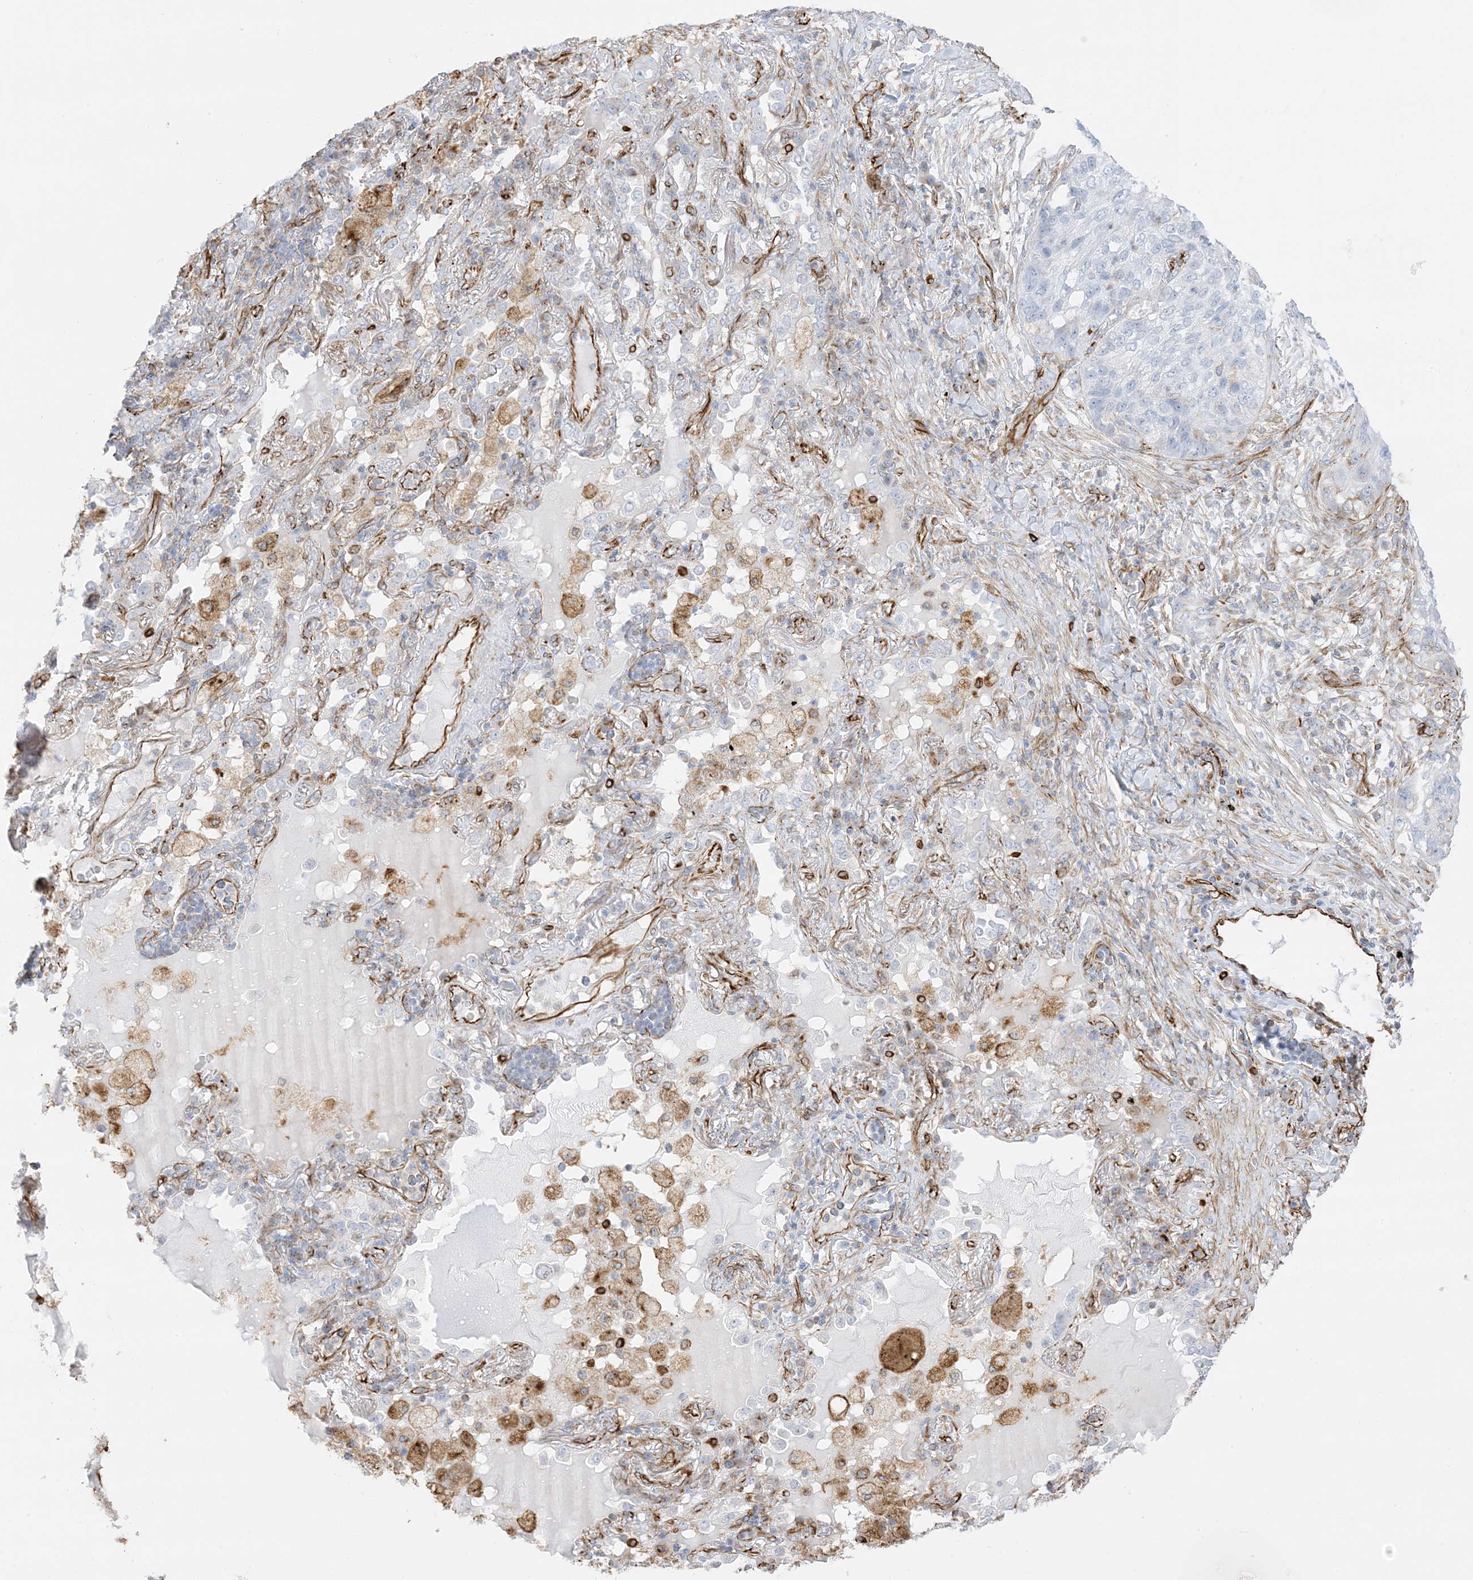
{"staining": {"intensity": "negative", "quantity": "none", "location": "none"}, "tissue": "lung cancer", "cell_type": "Tumor cells", "image_type": "cancer", "snomed": [{"axis": "morphology", "description": "Squamous cell carcinoma, NOS"}, {"axis": "topography", "description": "Lung"}], "caption": "There is no significant expression in tumor cells of squamous cell carcinoma (lung).", "gene": "PID1", "patient": {"sex": "female", "age": 63}}